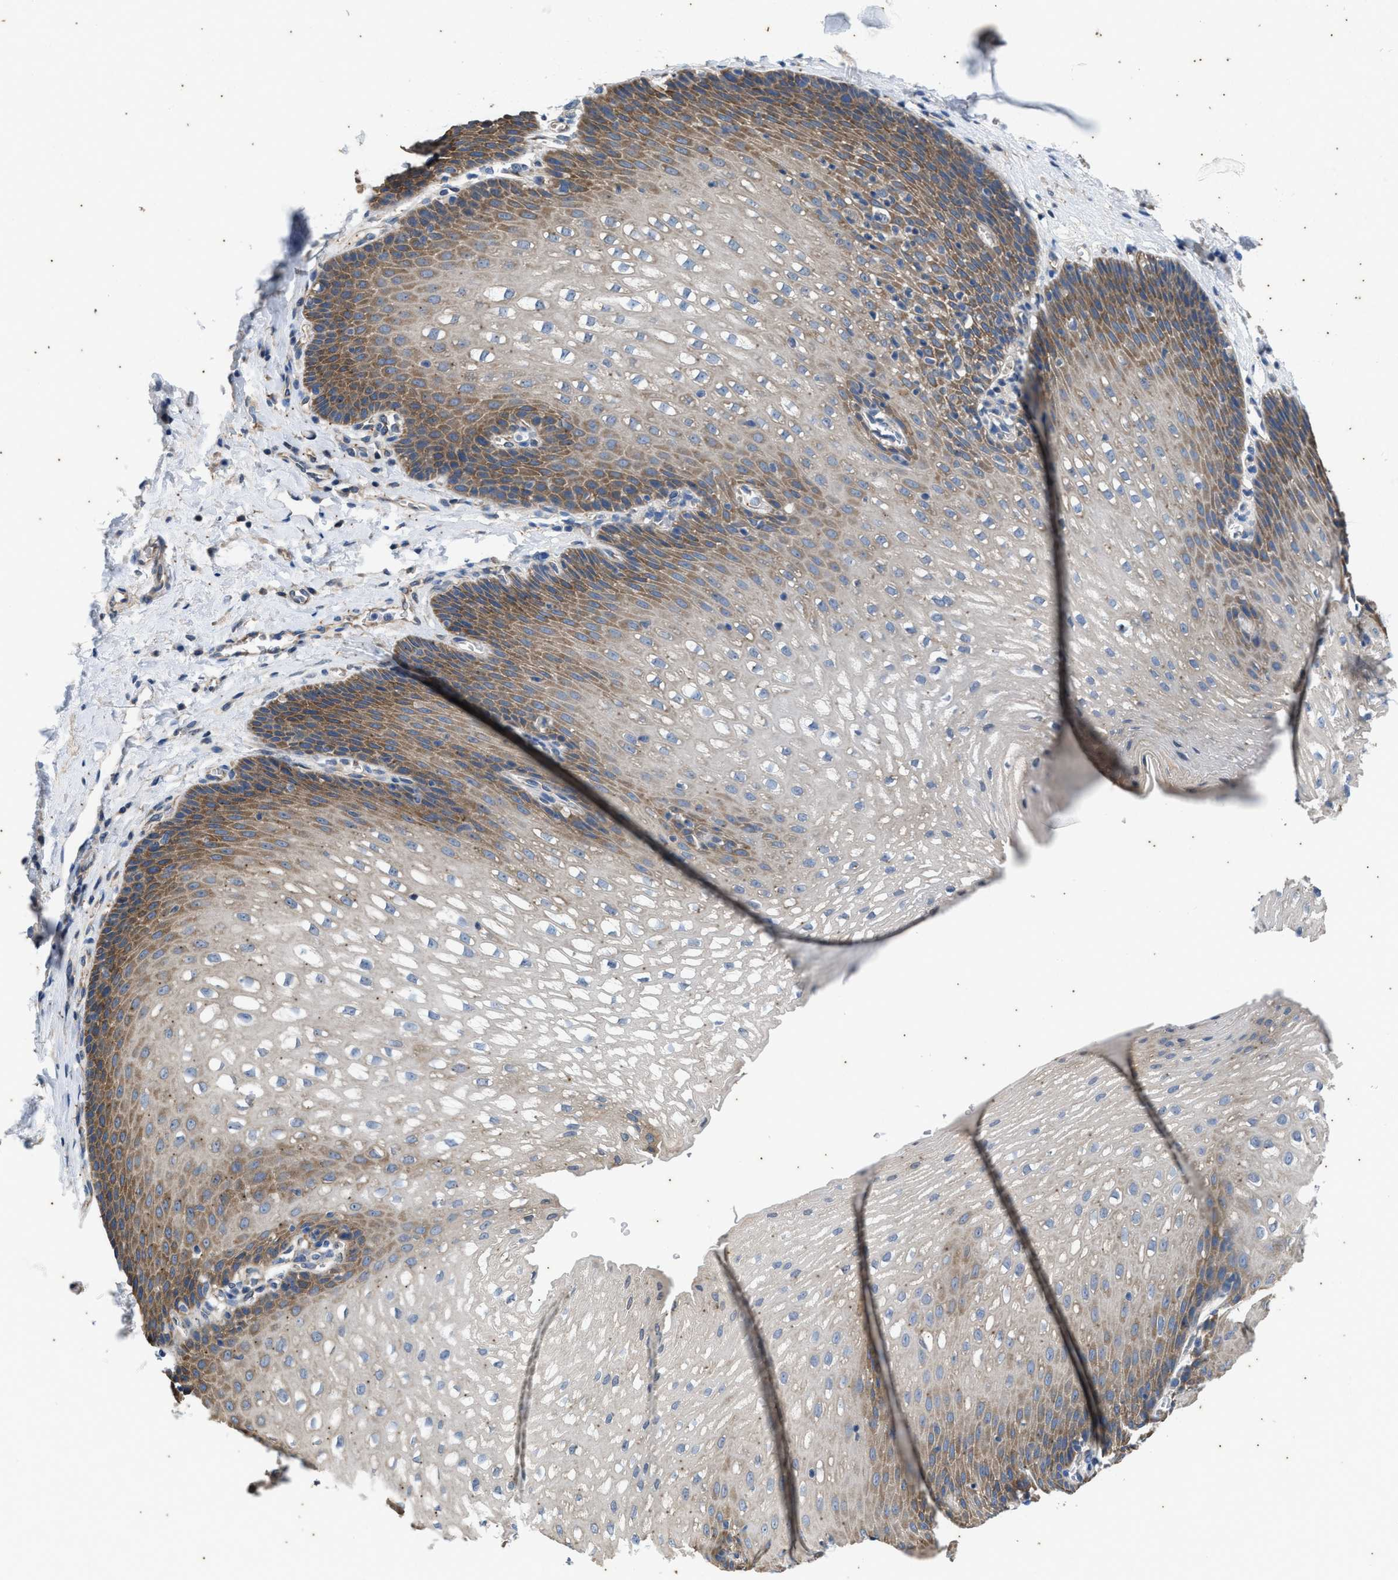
{"staining": {"intensity": "moderate", "quantity": "25%-75%", "location": "cytoplasmic/membranous"}, "tissue": "esophagus", "cell_type": "Squamous epithelial cells", "image_type": "normal", "snomed": [{"axis": "morphology", "description": "Normal tissue, NOS"}, {"axis": "topography", "description": "Esophagus"}], "caption": "A photomicrograph showing moderate cytoplasmic/membranous expression in approximately 25%-75% of squamous epithelial cells in benign esophagus, as visualized by brown immunohistochemical staining.", "gene": "COX19", "patient": {"sex": "male", "age": 48}}